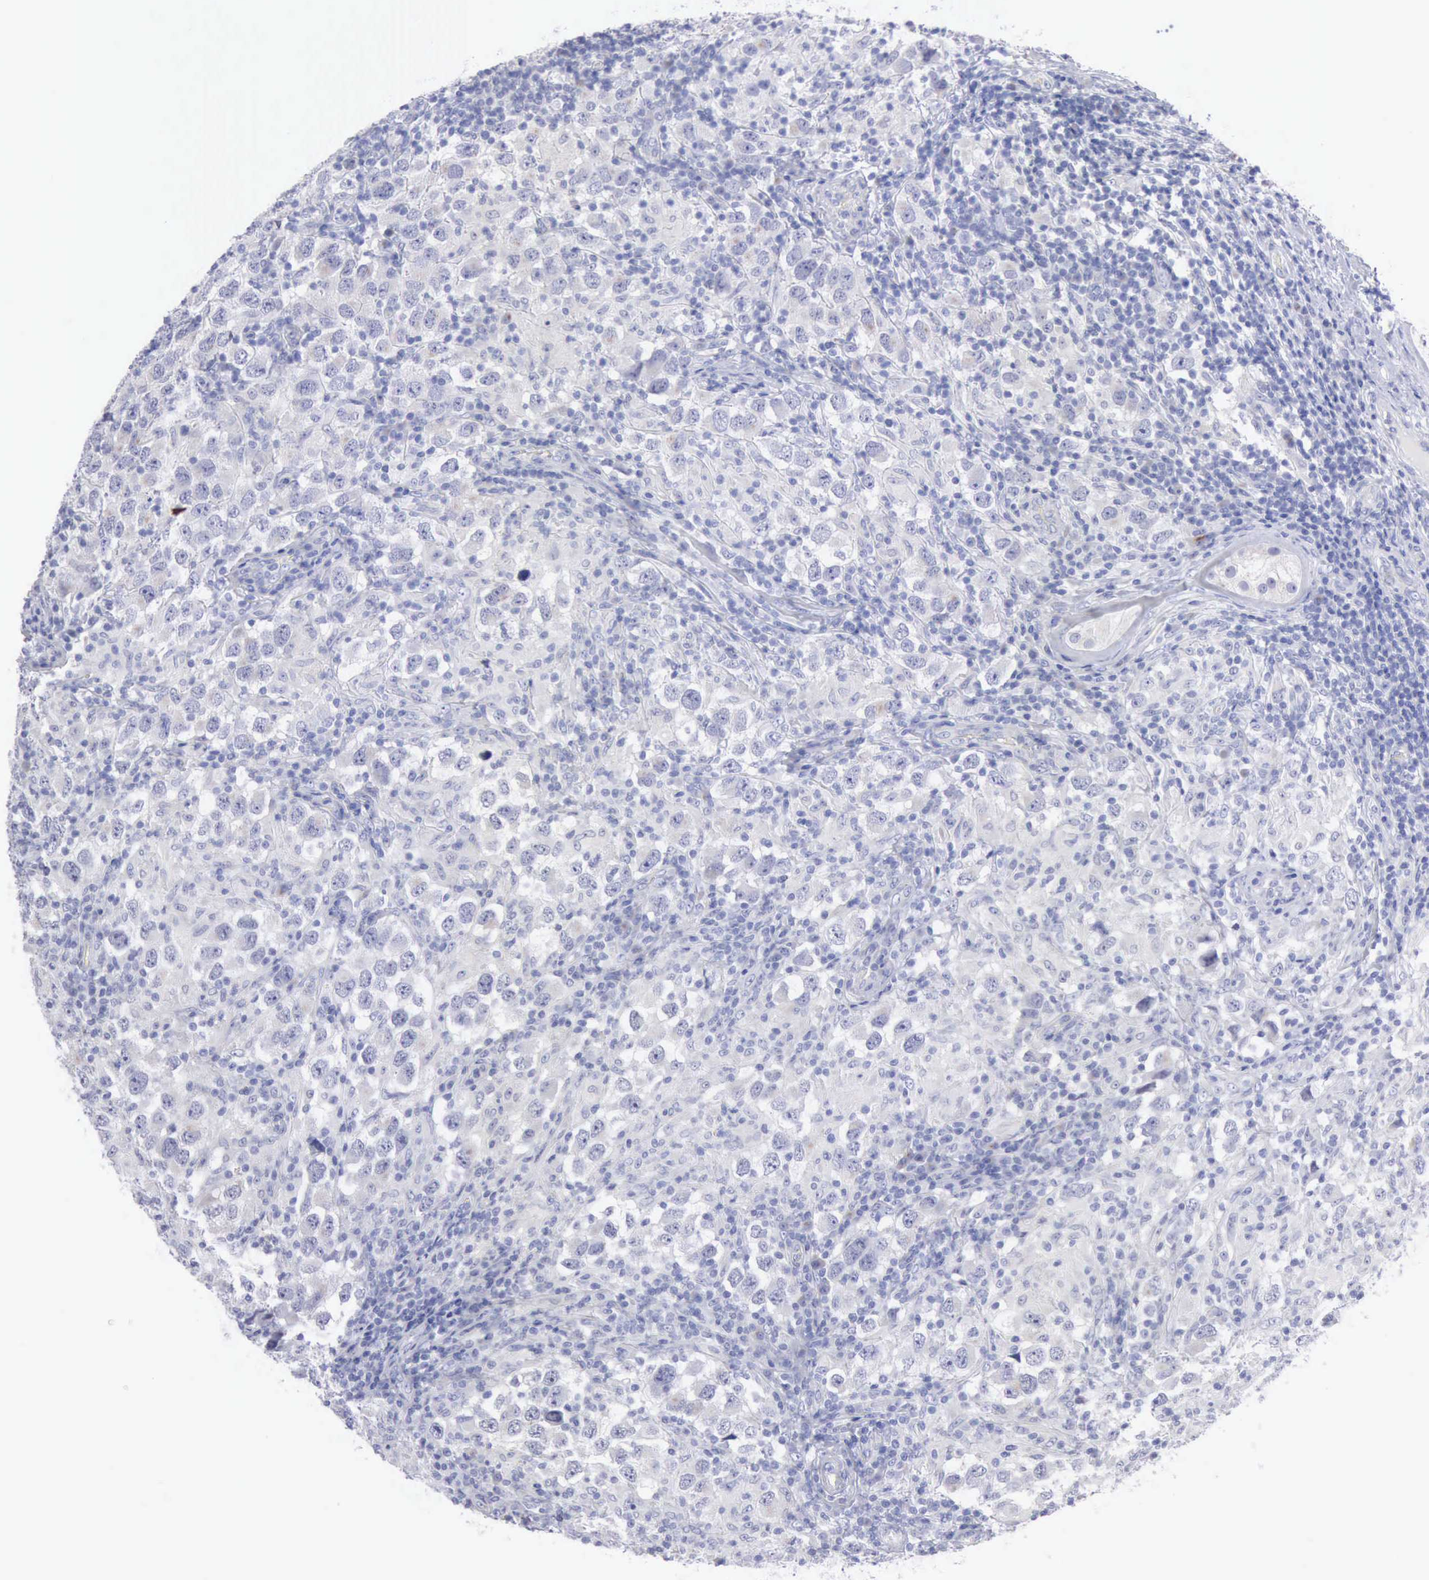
{"staining": {"intensity": "negative", "quantity": "none", "location": "none"}, "tissue": "testis cancer", "cell_type": "Tumor cells", "image_type": "cancer", "snomed": [{"axis": "morphology", "description": "Carcinoma, Embryonal, NOS"}, {"axis": "topography", "description": "Testis"}], "caption": "IHC histopathology image of neoplastic tissue: testis embryonal carcinoma stained with DAB exhibits no significant protein positivity in tumor cells.", "gene": "ANGEL1", "patient": {"sex": "male", "age": 21}}